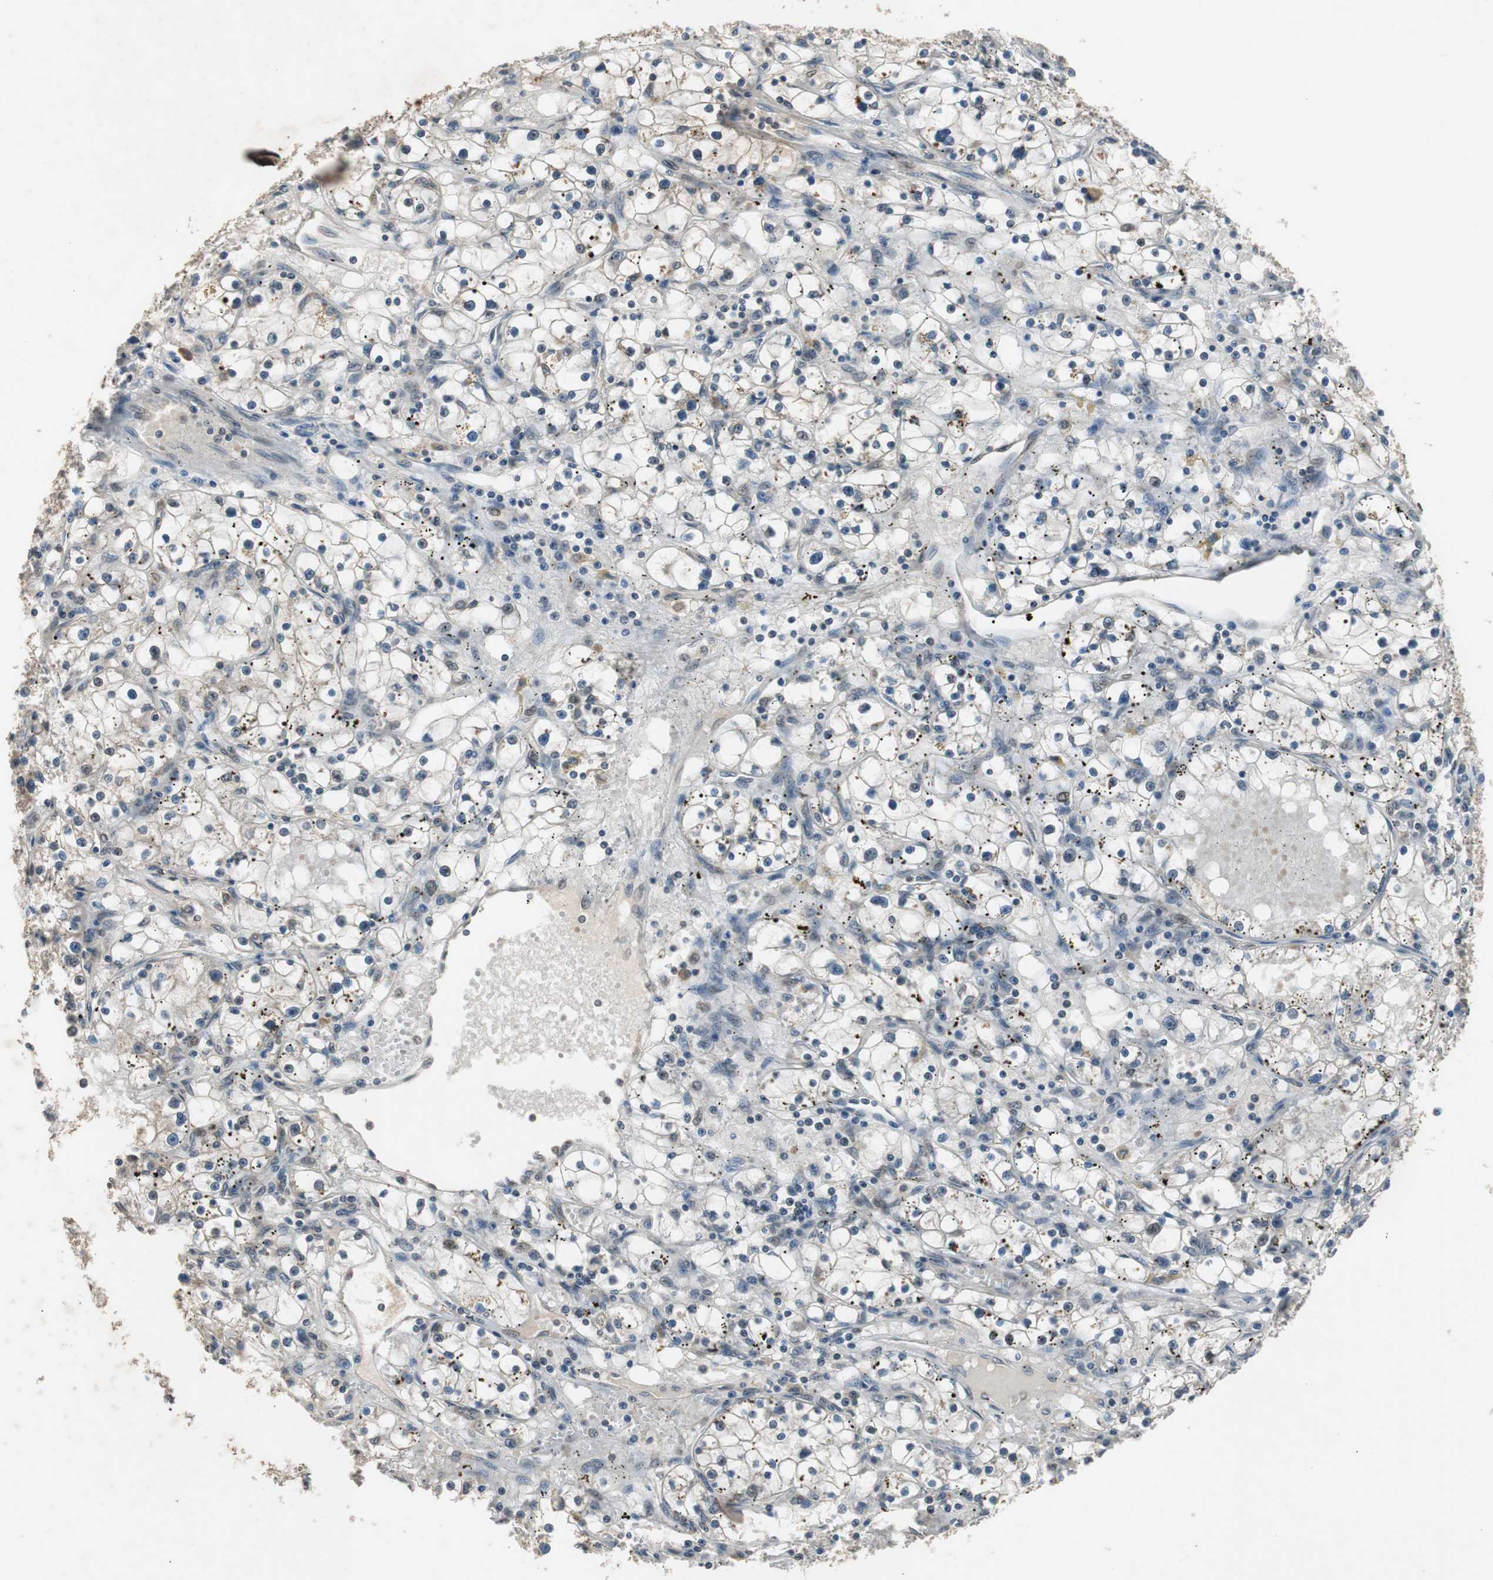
{"staining": {"intensity": "negative", "quantity": "none", "location": "none"}, "tissue": "renal cancer", "cell_type": "Tumor cells", "image_type": "cancer", "snomed": [{"axis": "morphology", "description": "Adenocarcinoma, NOS"}, {"axis": "topography", "description": "Kidney"}], "caption": "IHC image of human adenocarcinoma (renal) stained for a protein (brown), which shows no expression in tumor cells. (Stains: DAB immunohistochemistry (IHC) with hematoxylin counter stain, Microscopy: brightfield microscopy at high magnification).", "gene": "BOLA1", "patient": {"sex": "male", "age": 56}}